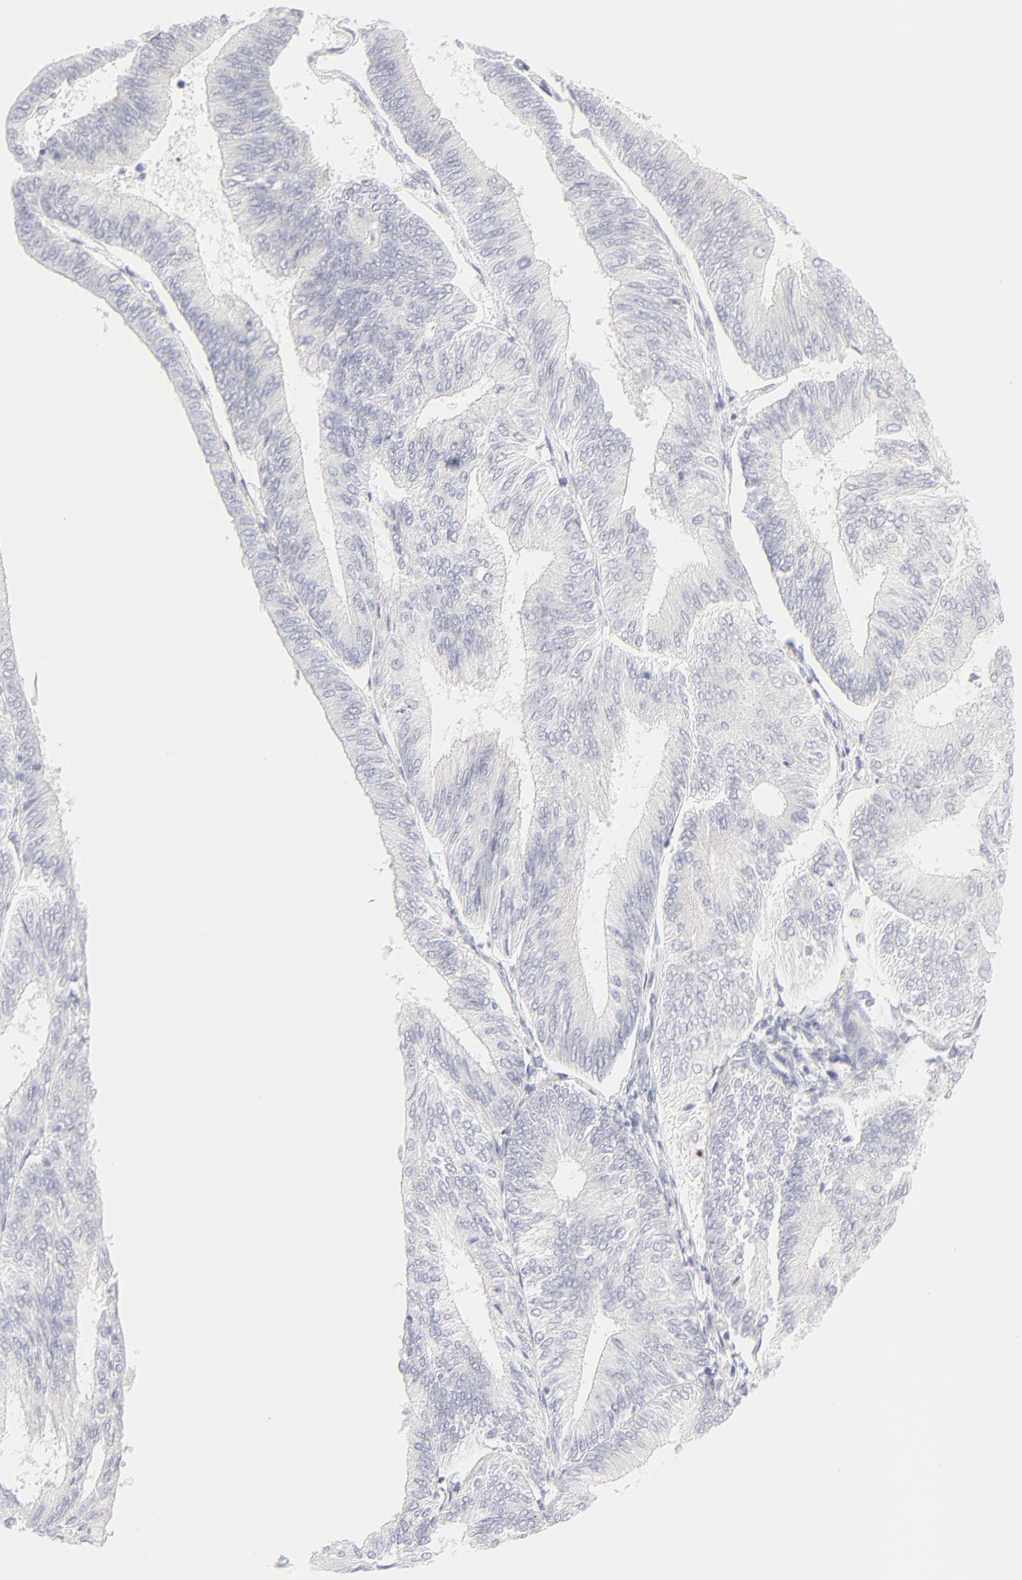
{"staining": {"intensity": "negative", "quantity": "none", "location": "none"}, "tissue": "endometrial cancer", "cell_type": "Tumor cells", "image_type": "cancer", "snomed": [{"axis": "morphology", "description": "Adenocarcinoma, NOS"}, {"axis": "topography", "description": "Endometrium"}], "caption": "This is an immunohistochemistry (IHC) histopathology image of endometrial cancer (adenocarcinoma). There is no expression in tumor cells.", "gene": "NPNT", "patient": {"sex": "female", "age": 55}}